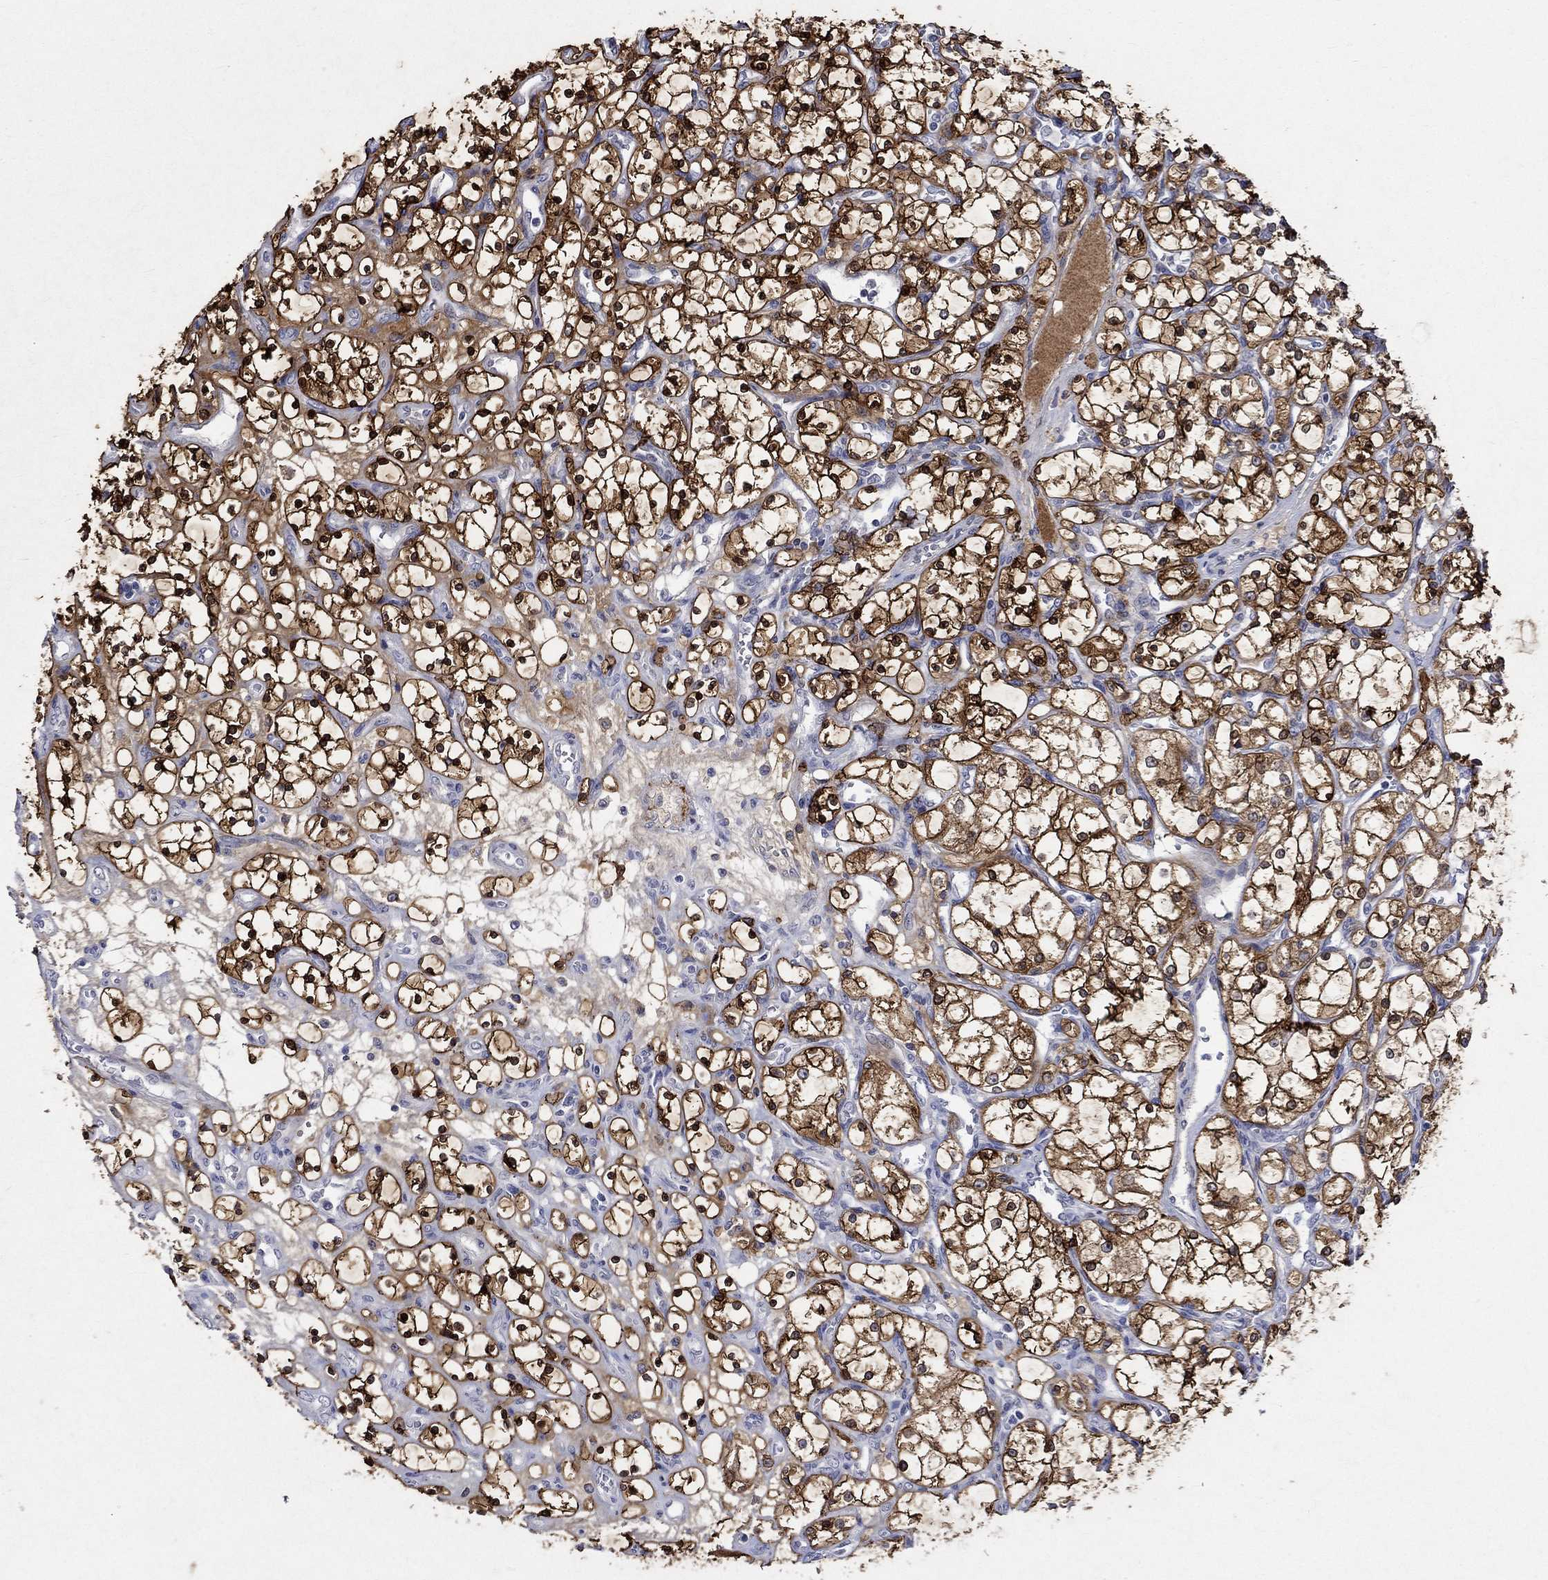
{"staining": {"intensity": "strong", "quantity": ">75%", "location": "cytoplasmic/membranous,nuclear"}, "tissue": "renal cancer", "cell_type": "Tumor cells", "image_type": "cancer", "snomed": [{"axis": "morphology", "description": "Adenocarcinoma, NOS"}, {"axis": "topography", "description": "Kidney"}], "caption": "This is an image of immunohistochemistry (IHC) staining of renal cancer, which shows strong positivity in the cytoplasmic/membranous and nuclear of tumor cells.", "gene": "CRYAB", "patient": {"sex": "female", "age": 69}}